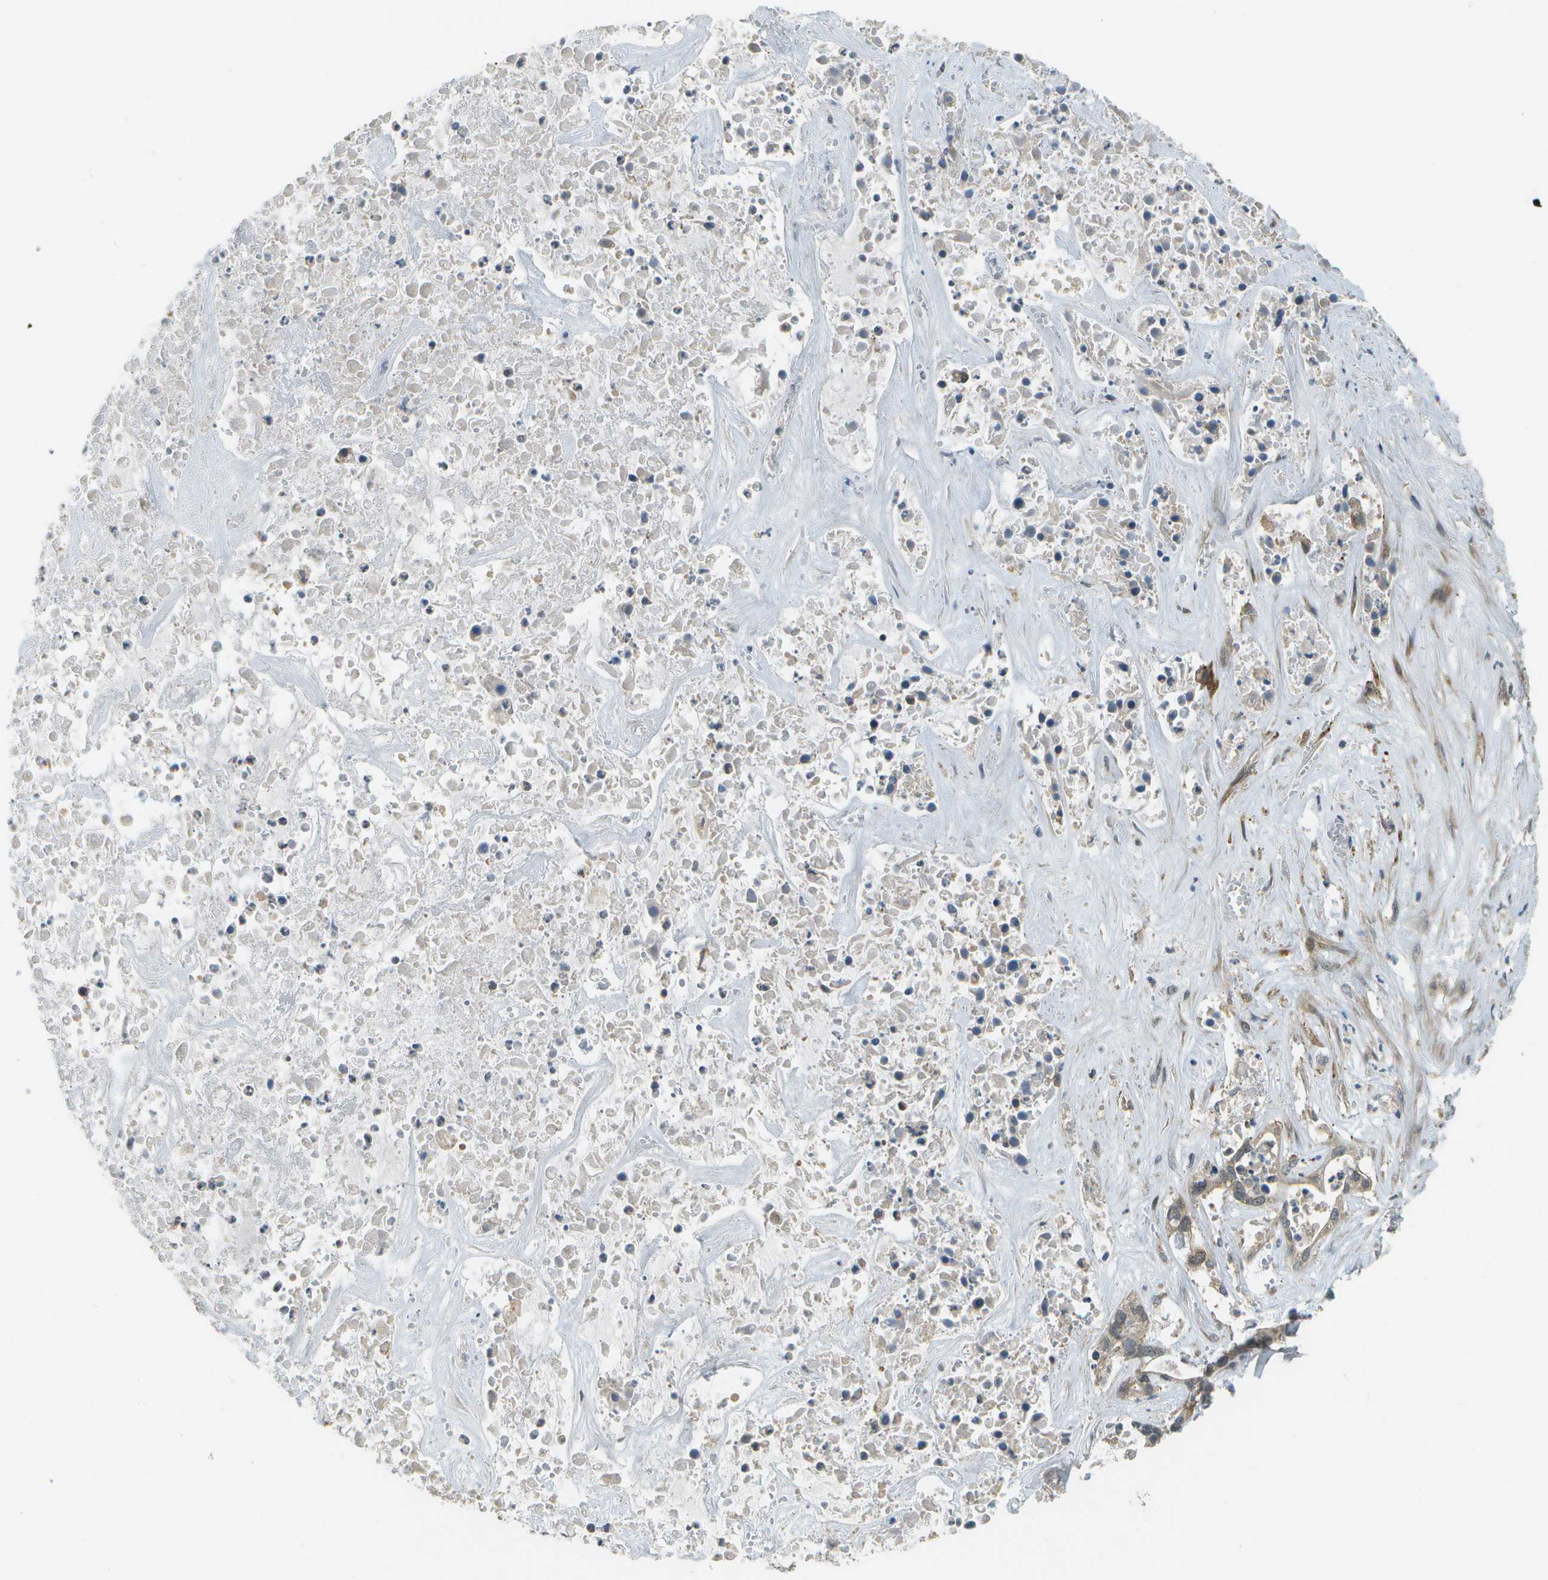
{"staining": {"intensity": "weak", "quantity": "25%-75%", "location": "cytoplasmic/membranous"}, "tissue": "liver cancer", "cell_type": "Tumor cells", "image_type": "cancer", "snomed": [{"axis": "morphology", "description": "Cholangiocarcinoma"}, {"axis": "topography", "description": "Liver"}], "caption": "Liver cancer (cholangiocarcinoma) stained with a brown dye displays weak cytoplasmic/membranous positive staining in about 25%-75% of tumor cells.", "gene": "WNK2", "patient": {"sex": "female", "age": 65}}